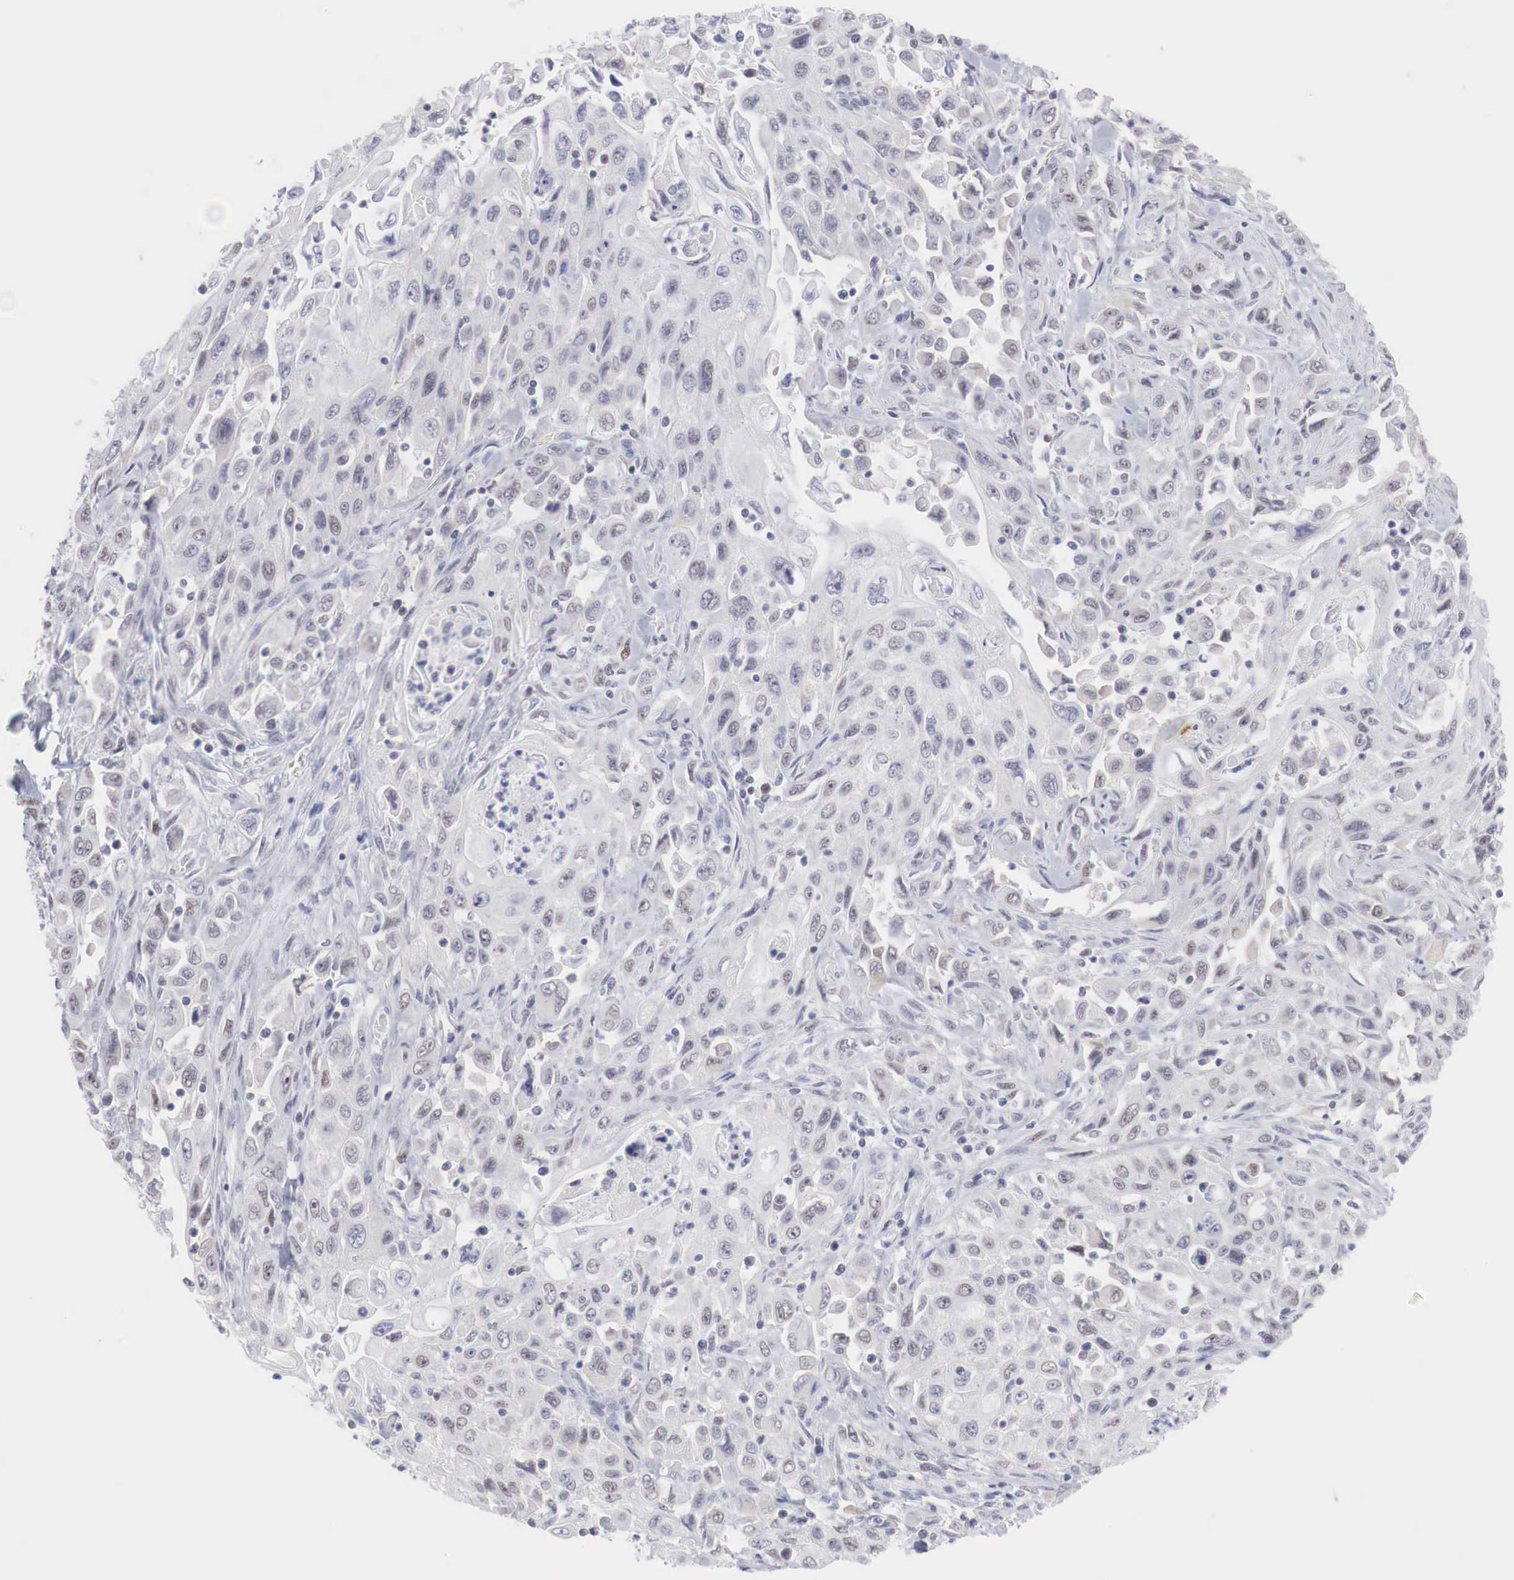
{"staining": {"intensity": "weak", "quantity": "<25%", "location": "nuclear"}, "tissue": "pancreatic cancer", "cell_type": "Tumor cells", "image_type": "cancer", "snomed": [{"axis": "morphology", "description": "Adenocarcinoma, NOS"}, {"axis": "topography", "description": "Pancreas"}], "caption": "Immunohistochemistry (IHC) of pancreatic cancer shows no expression in tumor cells.", "gene": "FOXP2", "patient": {"sex": "male", "age": 70}}